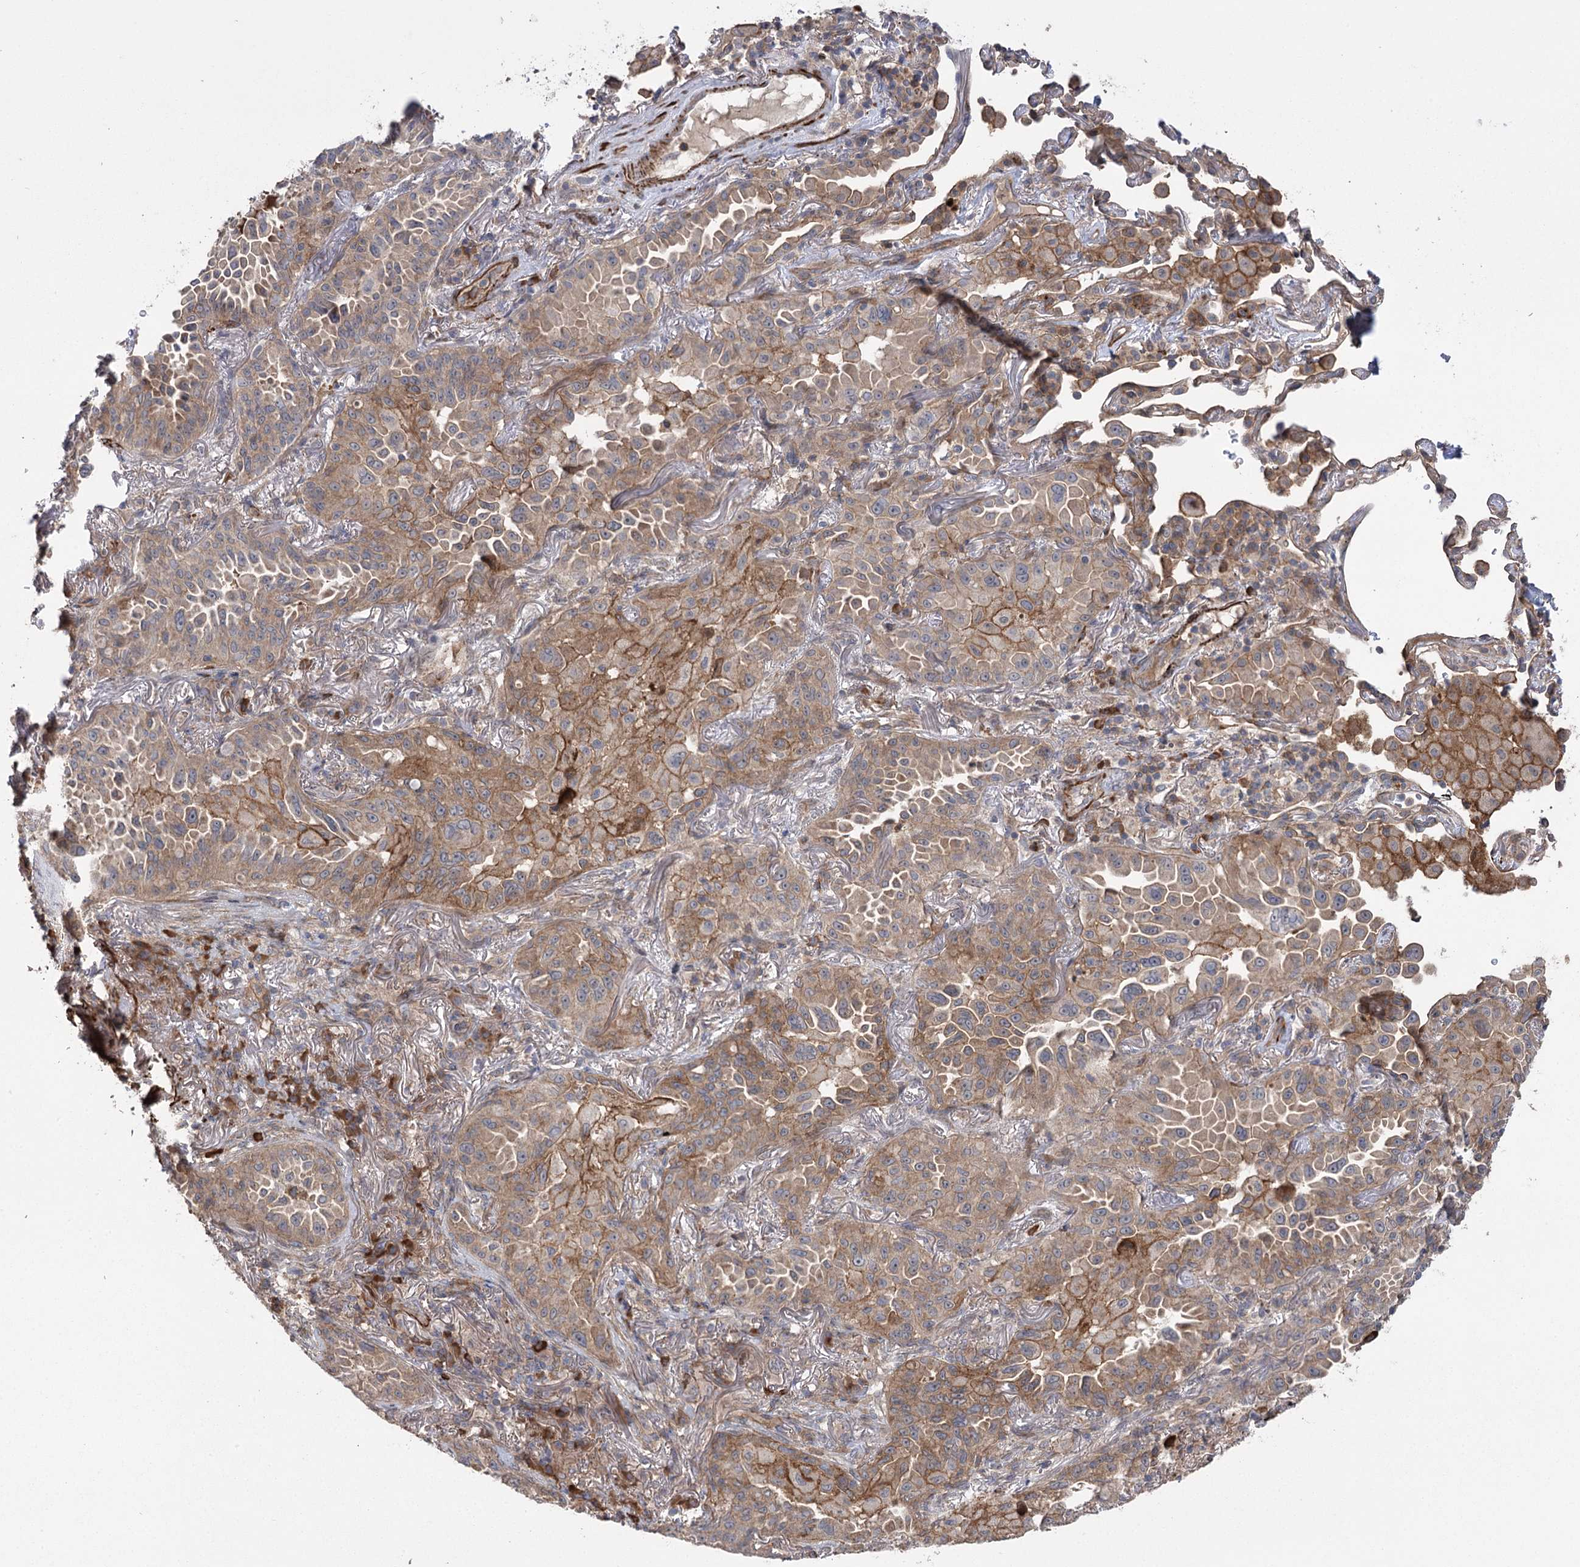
{"staining": {"intensity": "moderate", "quantity": ">75%", "location": "cytoplasmic/membranous"}, "tissue": "lung cancer", "cell_type": "Tumor cells", "image_type": "cancer", "snomed": [{"axis": "morphology", "description": "Adenocarcinoma, NOS"}, {"axis": "topography", "description": "Lung"}], "caption": "This micrograph shows adenocarcinoma (lung) stained with immunohistochemistry (IHC) to label a protein in brown. The cytoplasmic/membranous of tumor cells show moderate positivity for the protein. Nuclei are counter-stained blue.", "gene": "KCNN2", "patient": {"sex": "female", "age": 69}}